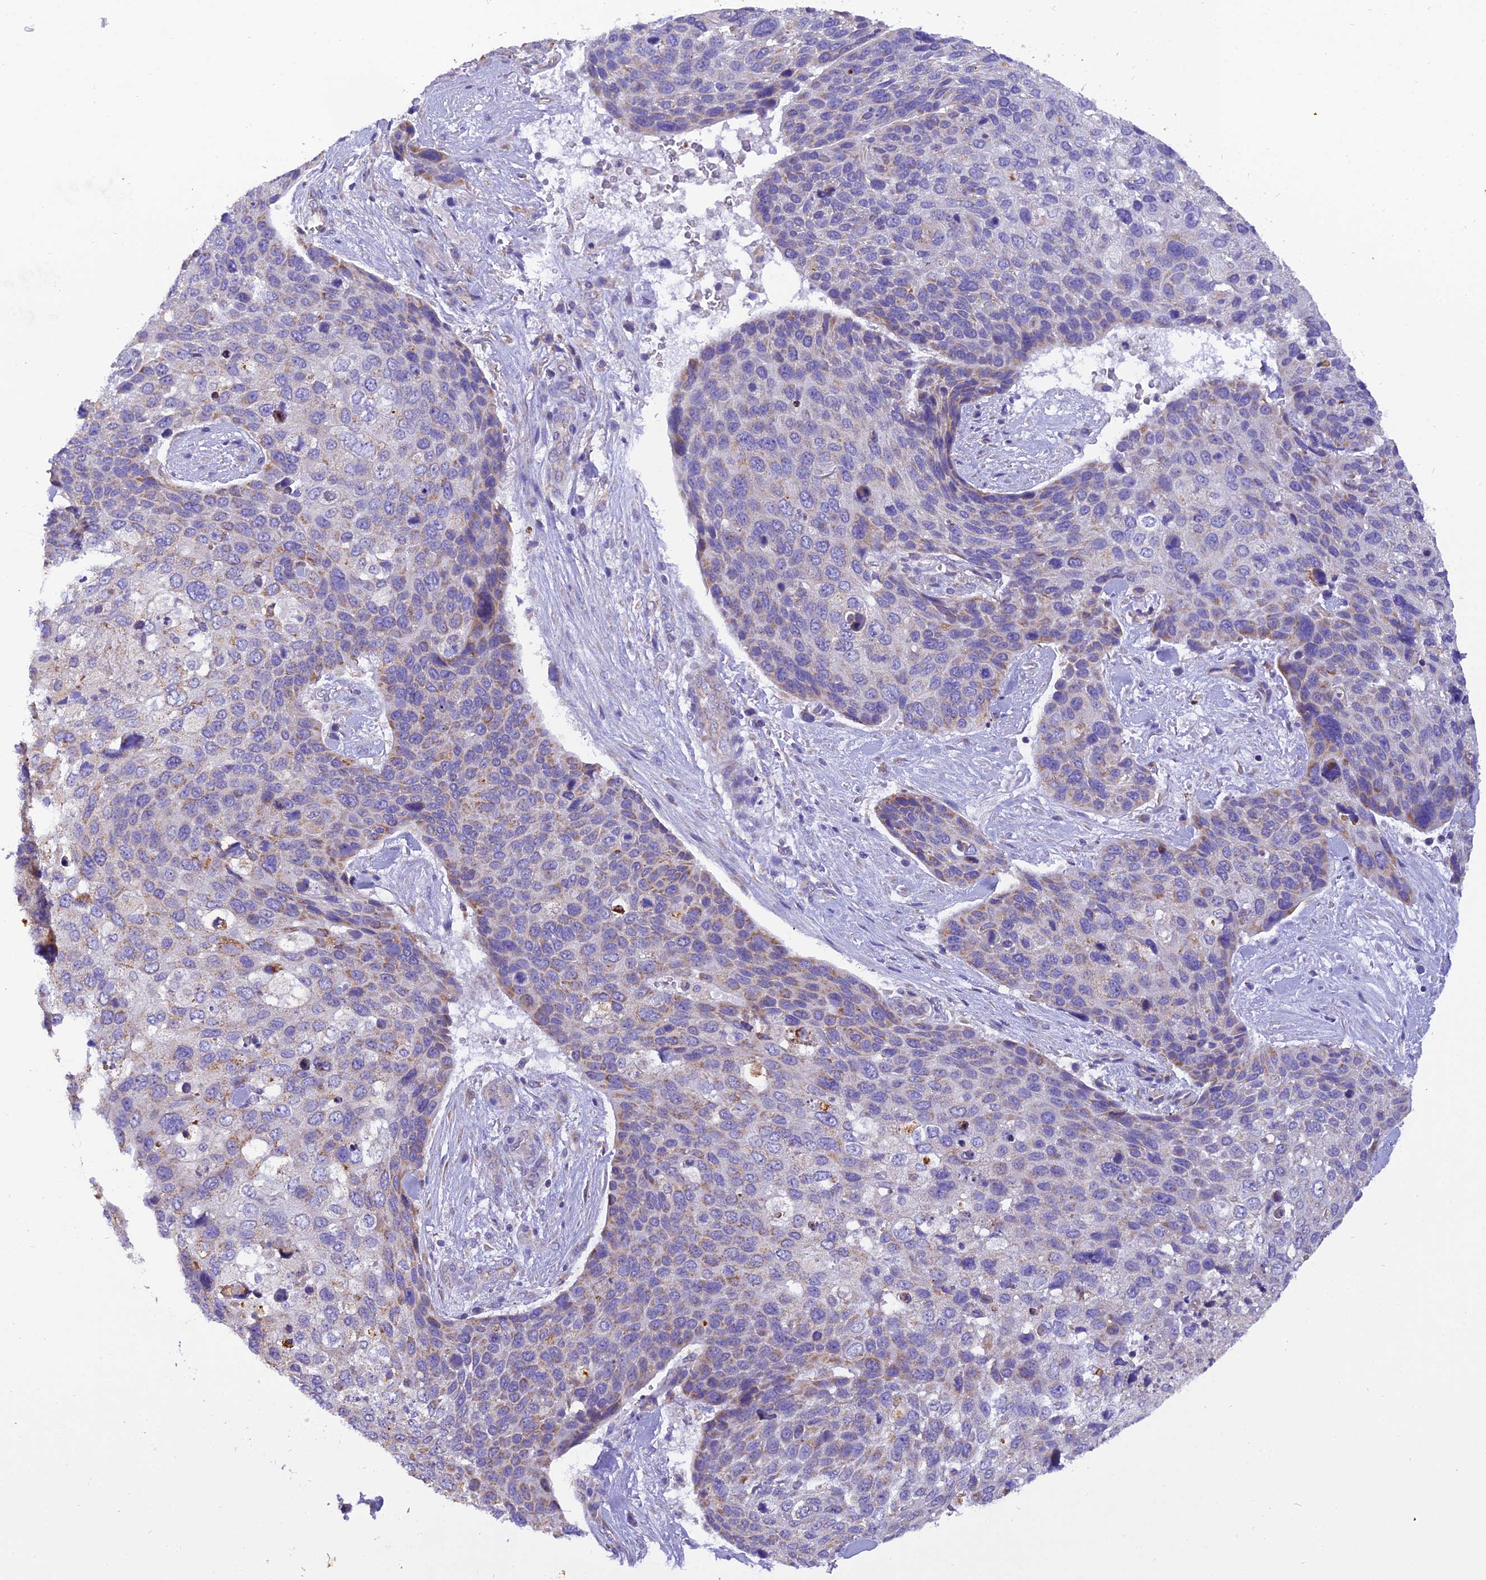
{"staining": {"intensity": "weak", "quantity": "<25%", "location": "cytoplasmic/membranous"}, "tissue": "skin cancer", "cell_type": "Tumor cells", "image_type": "cancer", "snomed": [{"axis": "morphology", "description": "Basal cell carcinoma"}, {"axis": "topography", "description": "Skin"}], "caption": "A high-resolution micrograph shows immunohistochemistry staining of skin basal cell carcinoma, which reveals no significant positivity in tumor cells. (IHC, brightfield microscopy, high magnification).", "gene": "GPD1", "patient": {"sex": "female", "age": 74}}